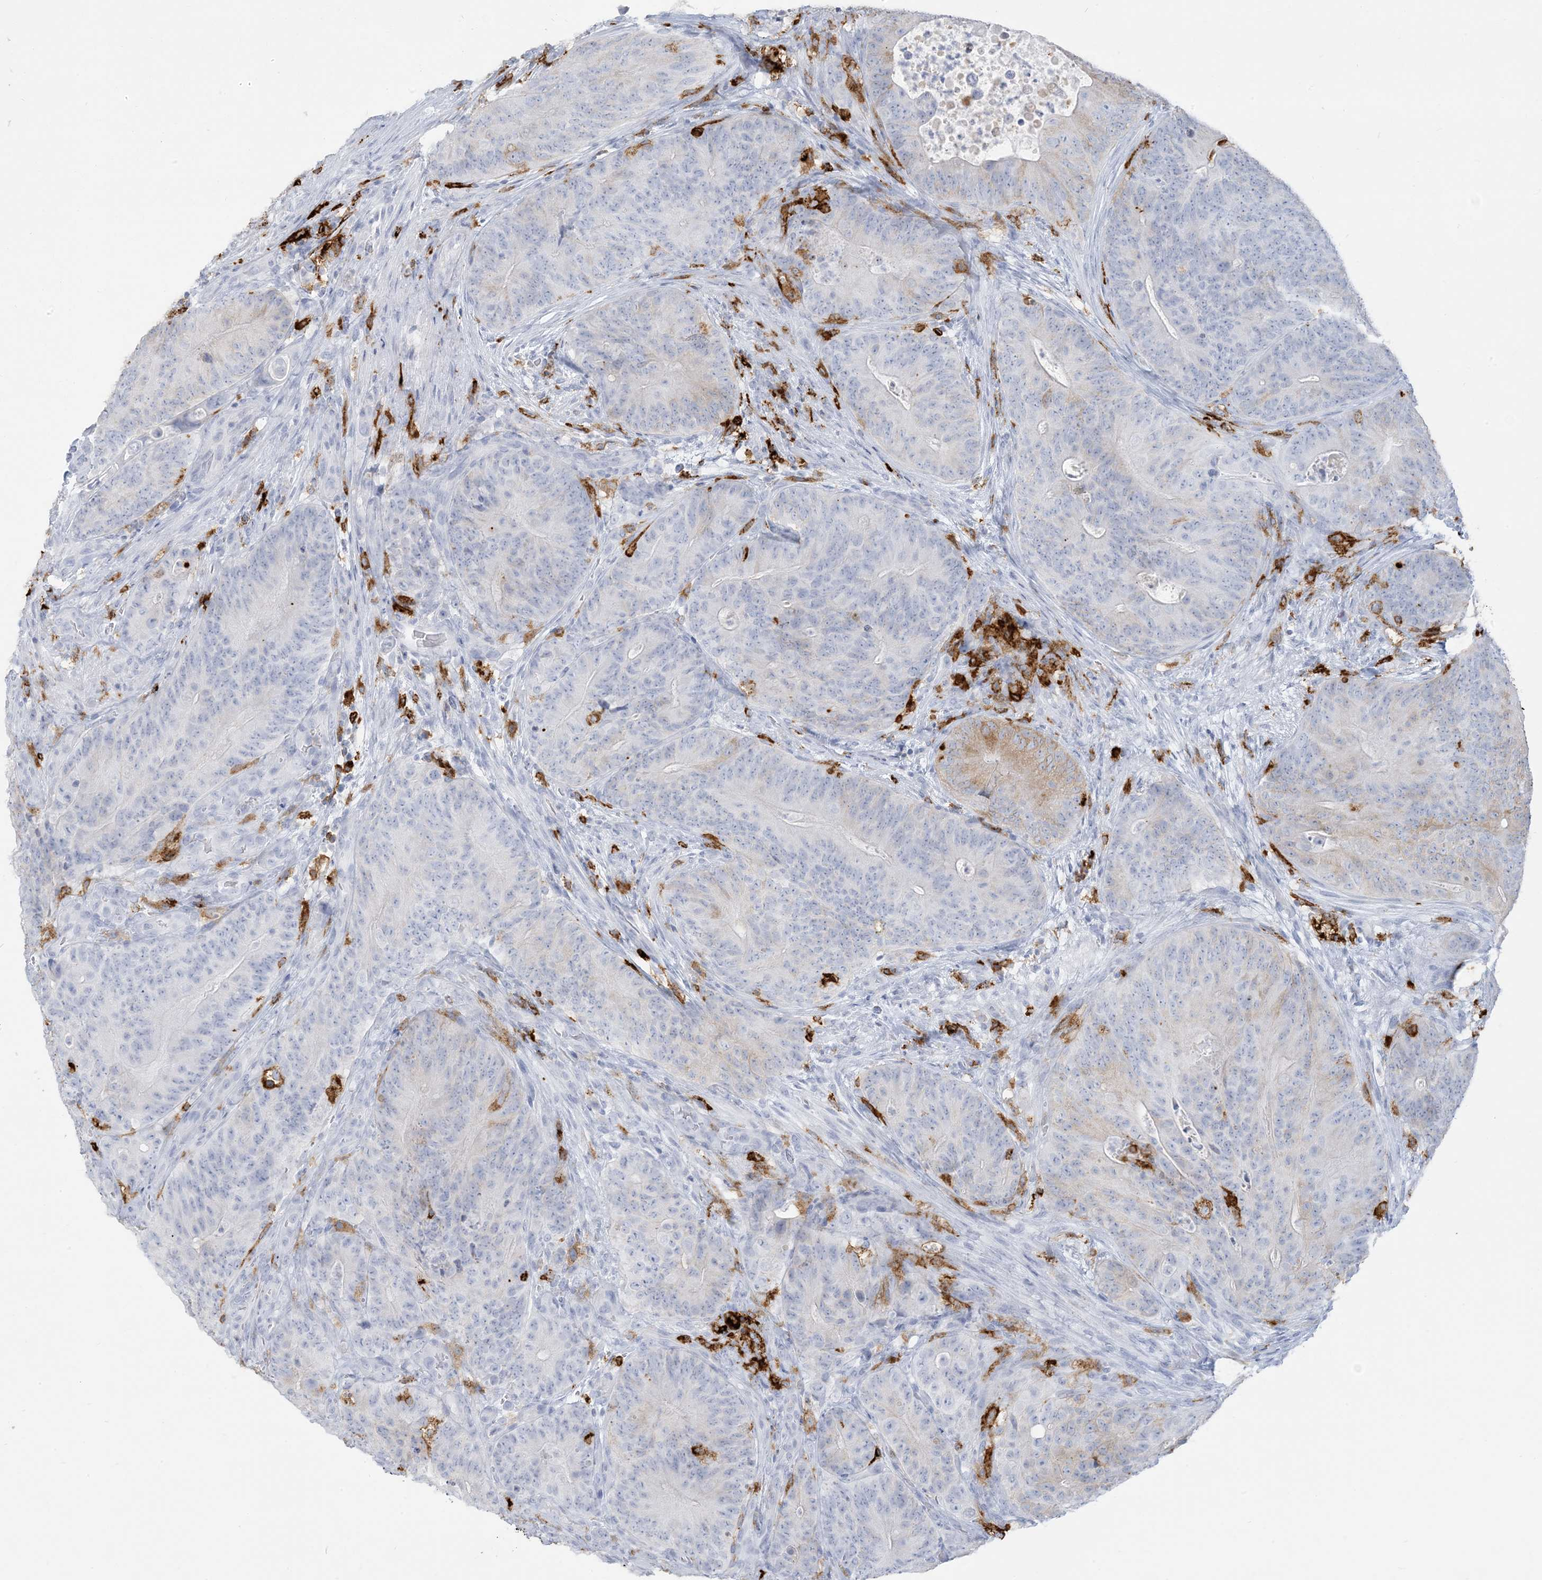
{"staining": {"intensity": "moderate", "quantity": "<25%", "location": "cytoplasmic/membranous"}, "tissue": "colorectal cancer", "cell_type": "Tumor cells", "image_type": "cancer", "snomed": [{"axis": "morphology", "description": "Normal tissue, NOS"}, {"axis": "topography", "description": "Colon"}], "caption": "Colorectal cancer stained with DAB (3,3'-diaminobenzidine) IHC reveals low levels of moderate cytoplasmic/membranous staining in about <25% of tumor cells.", "gene": "HLA-DRB1", "patient": {"sex": "female", "age": 82}}